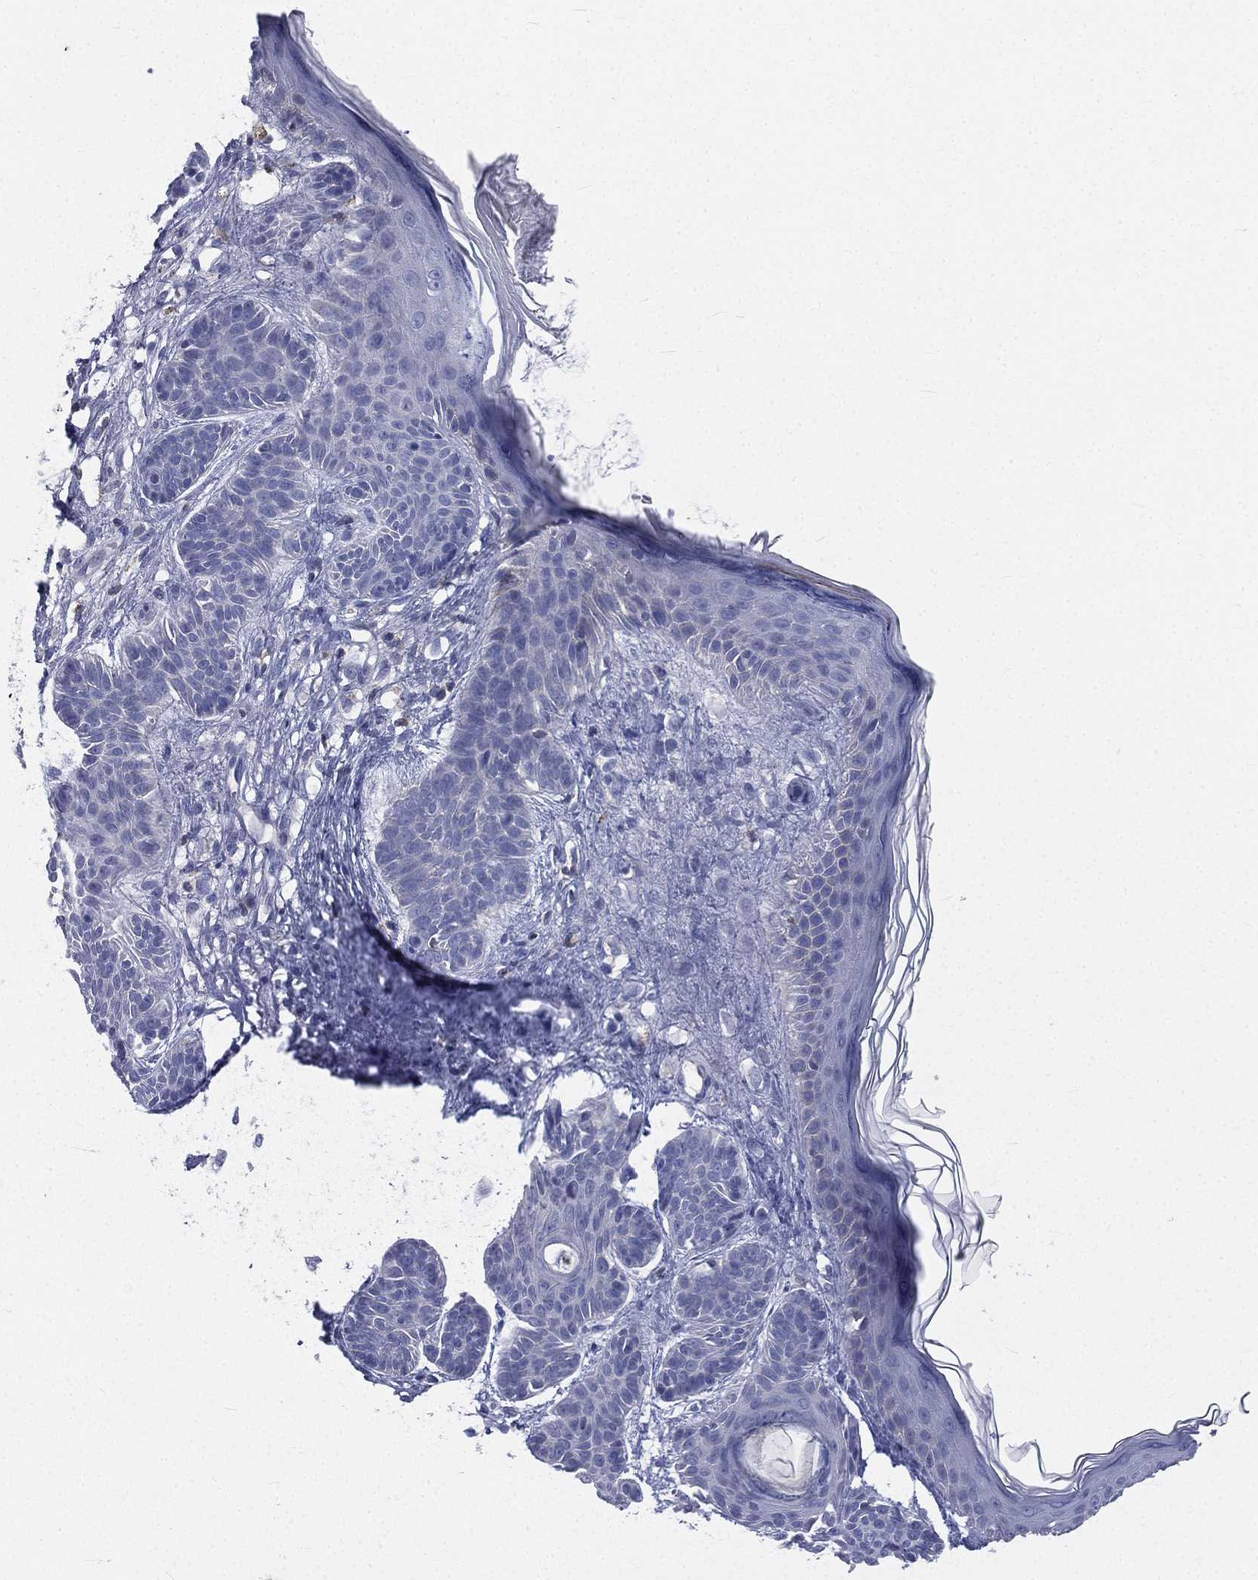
{"staining": {"intensity": "negative", "quantity": "none", "location": "none"}, "tissue": "skin cancer", "cell_type": "Tumor cells", "image_type": "cancer", "snomed": [{"axis": "morphology", "description": "Basal cell carcinoma"}, {"axis": "topography", "description": "Skin"}], "caption": "Basal cell carcinoma (skin) was stained to show a protein in brown. There is no significant staining in tumor cells. (DAB IHC visualized using brightfield microscopy, high magnification).", "gene": "CD3D", "patient": {"sex": "male", "age": 85}}